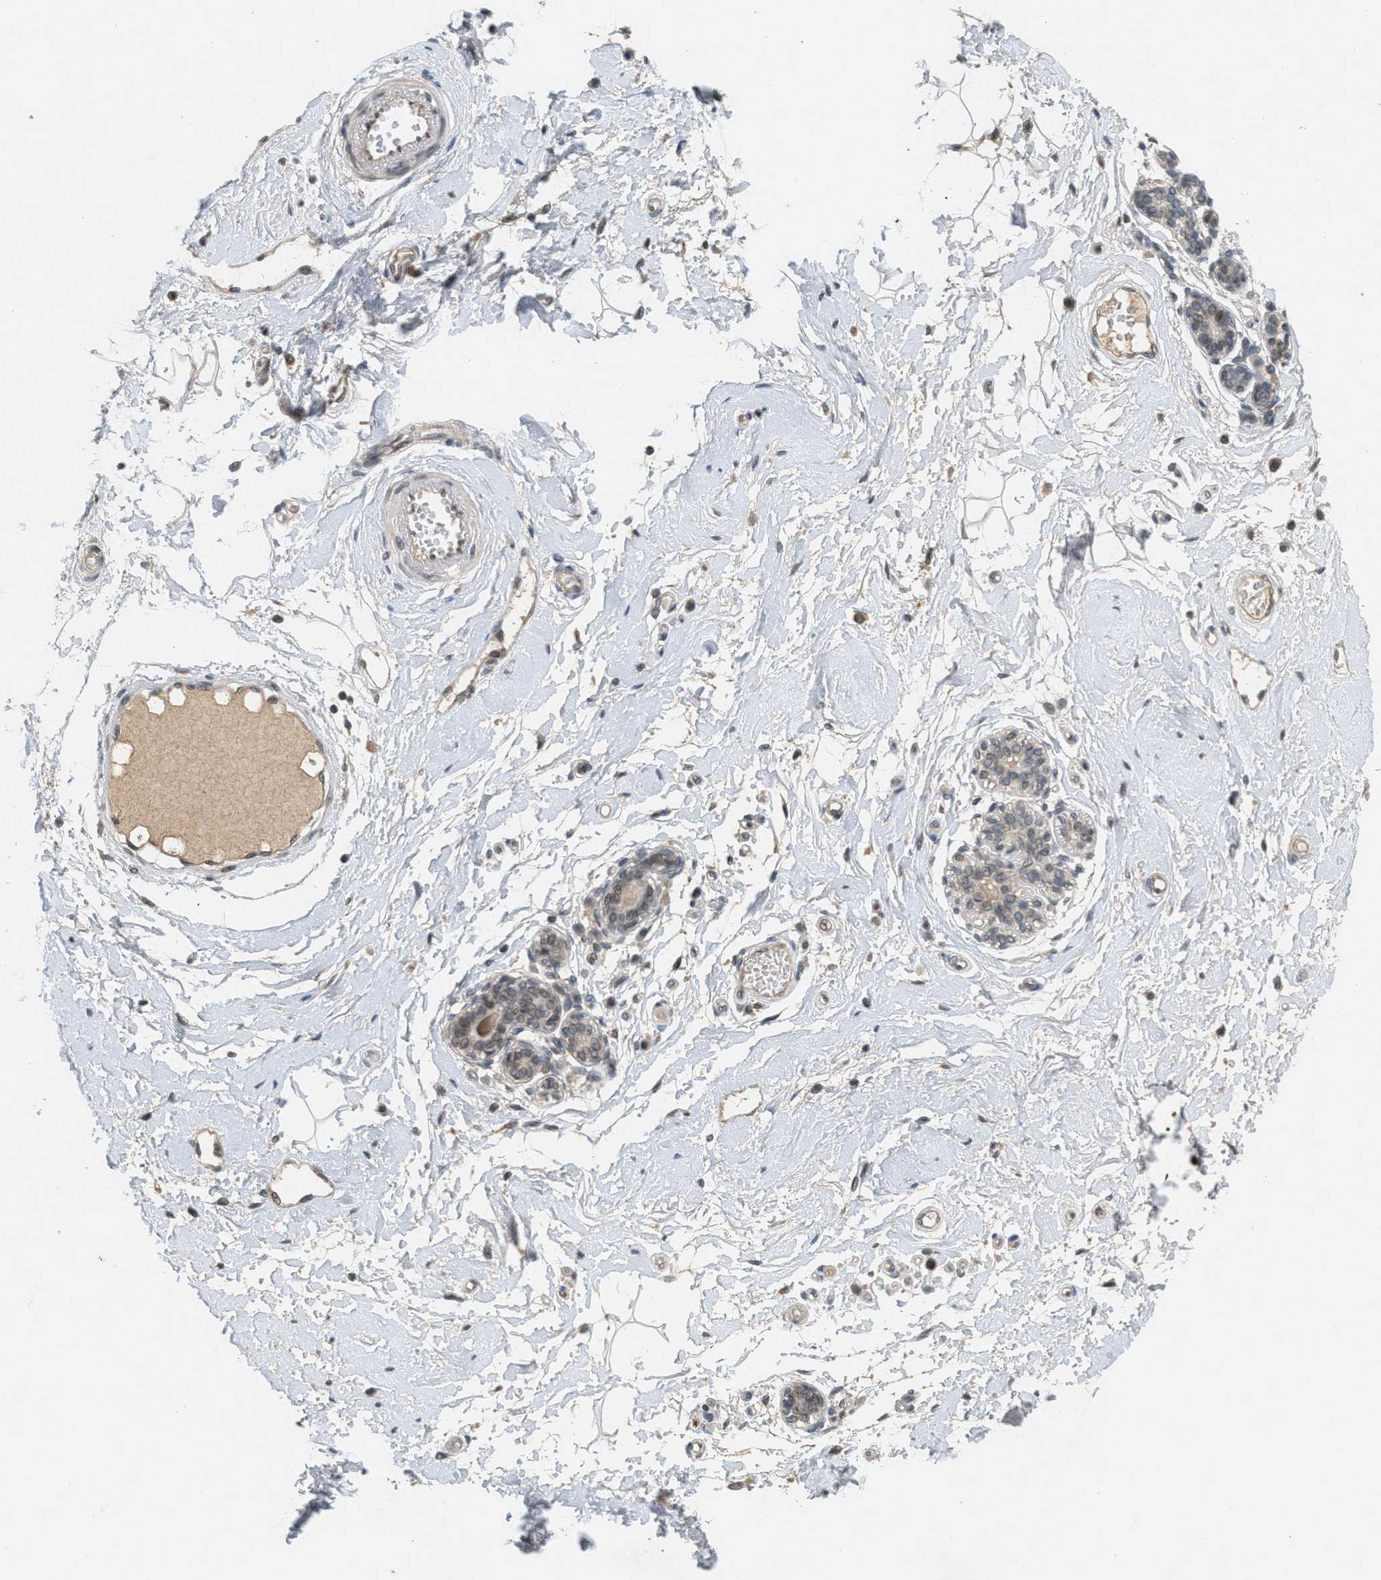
{"staining": {"intensity": "negative", "quantity": "none", "location": "none"}, "tissue": "breast", "cell_type": "Adipocytes", "image_type": "normal", "snomed": [{"axis": "morphology", "description": "Normal tissue, NOS"}, {"axis": "morphology", "description": "Lobular carcinoma"}, {"axis": "topography", "description": "Breast"}], "caption": "A photomicrograph of human breast is negative for staining in adipocytes.", "gene": "ABHD6", "patient": {"sex": "female", "age": 59}}